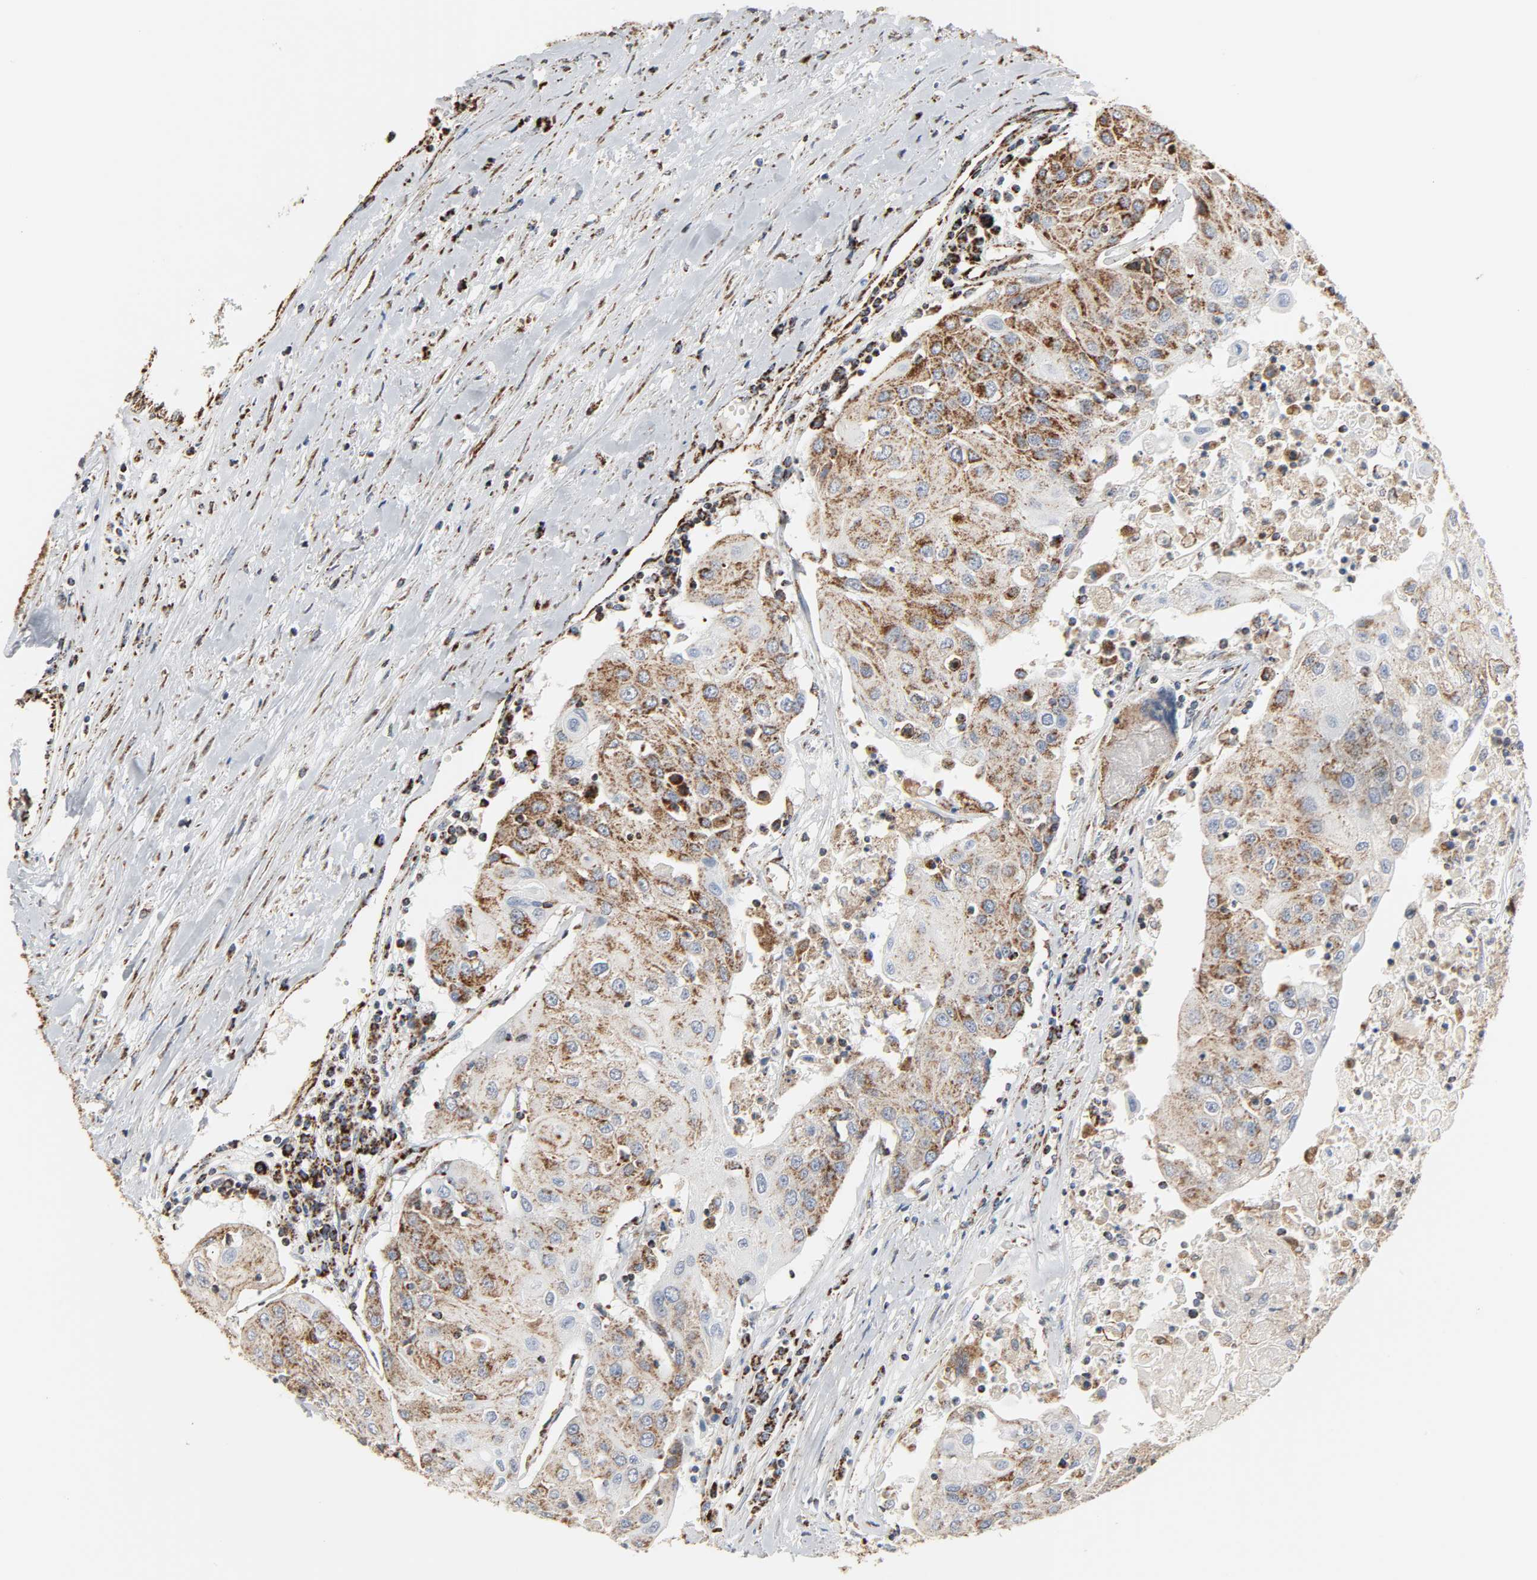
{"staining": {"intensity": "weak", "quantity": ">75%", "location": "cytoplasmic/membranous"}, "tissue": "urothelial cancer", "cell_type": "Tumor cells", "image_type": "cancer", "snomed": [{"axis": "morphology", "description": "Urothelial carcinoma, High grade"}, {"axis": "topography", "description": "Urinary bladder"}], "caption": "Brown immunohistochemical staining in human urothelial cancer exhibits weak cytoplasmic/membranous expression in about >75% of tumor cells.", "gene": "ACAT1", "patient": {"sex": "female", "age": 85}}